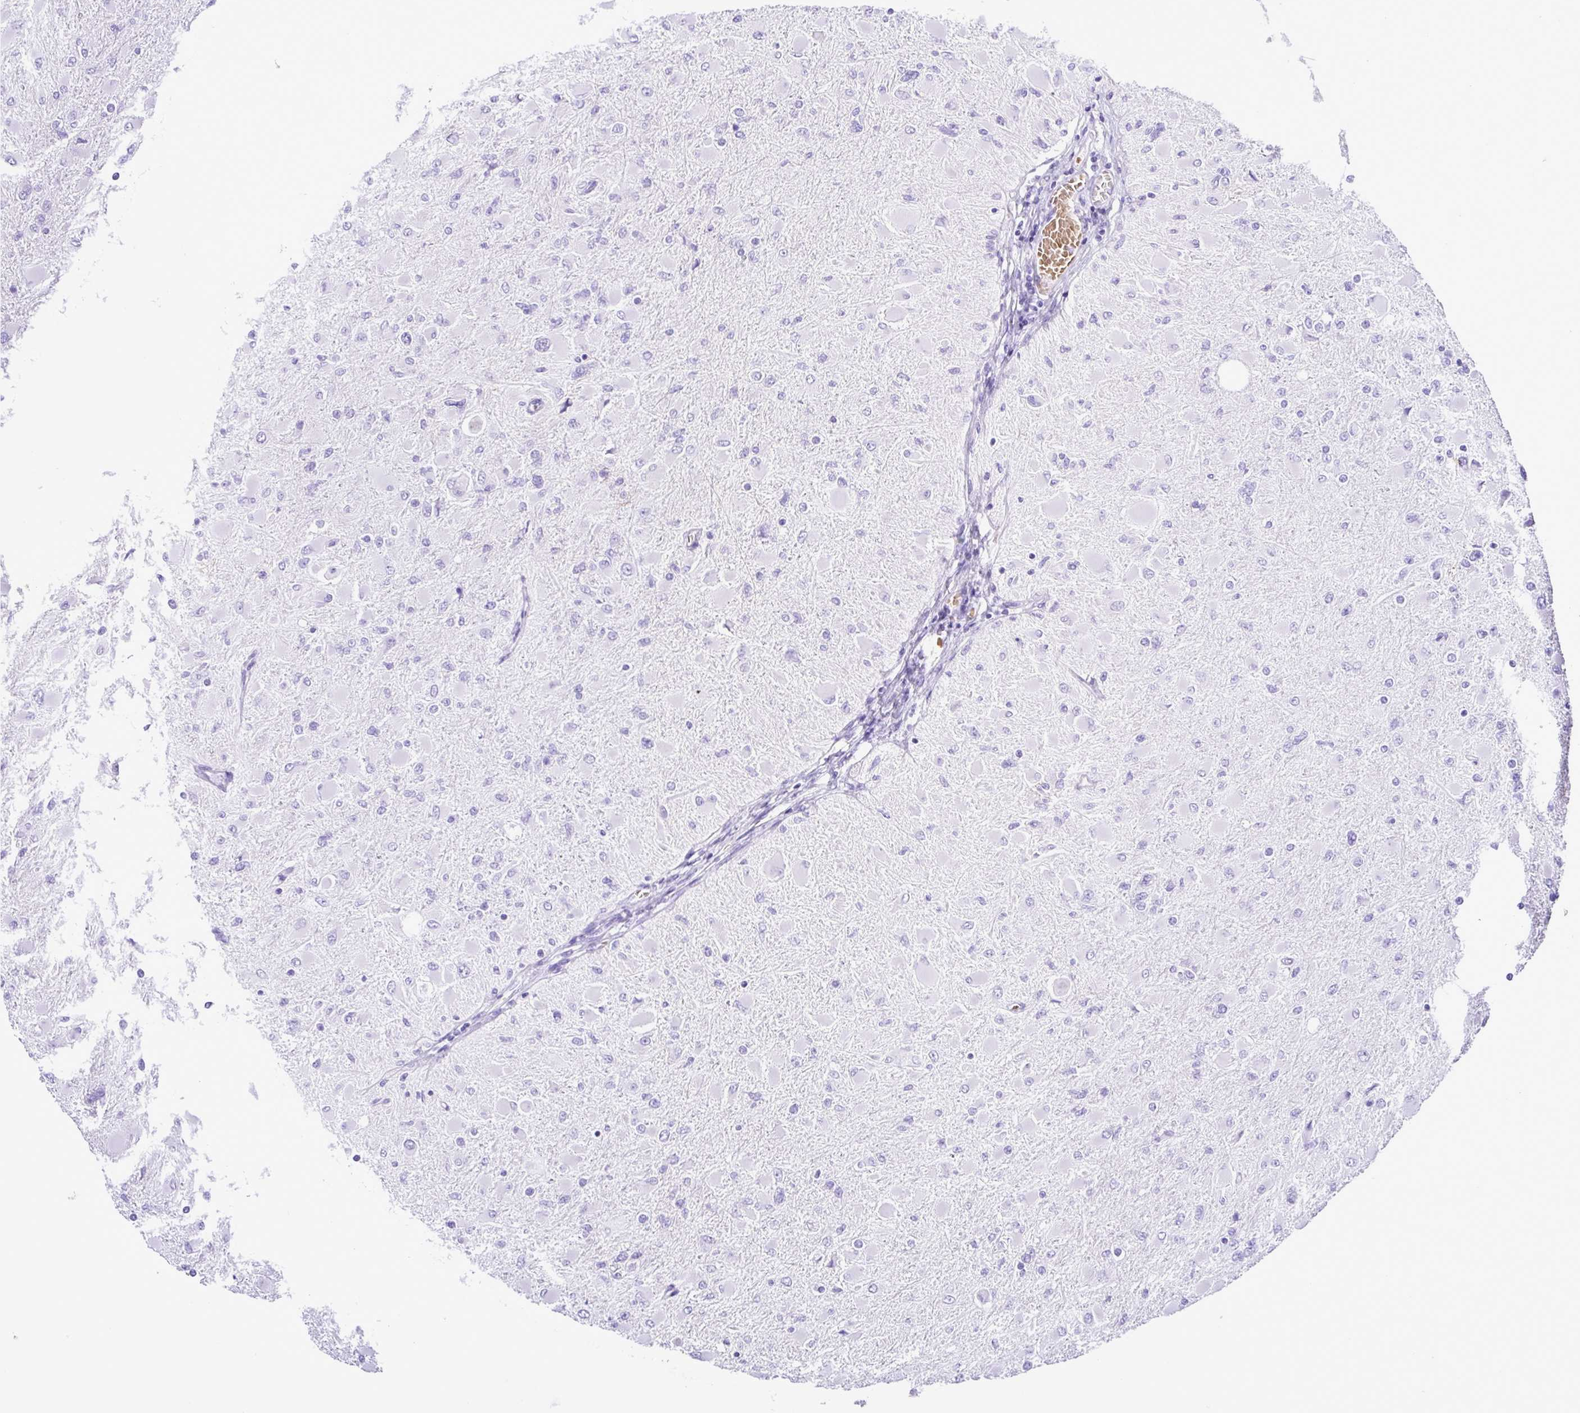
{"staining": {"intensity": "negative", "quantity": "none", "location": "none"}, "tissue": "glioma", "cell_type": "Tumor cells", "image_type": "cancer", "snomed": [{"axis": "morphology", "description": "Glioma, malignant, High grade"}, {"axis": "topography", "description": "Cerebral cortex"}], "caption": "Immunohistochemistry image of neoplastic tissue: human glioma stained with DAB (3,3'-diaminobenzidine) displays no significant protein staining in tumor cells. (Stains: DAB (3,3'-diaminobenzidine) immunohistochemistry with hematoxylin counter stain, Microscopy: brightfield microscopy at high magnification).", "gene": "SYT1", "patient": {"sex": "female", "age": 36}}